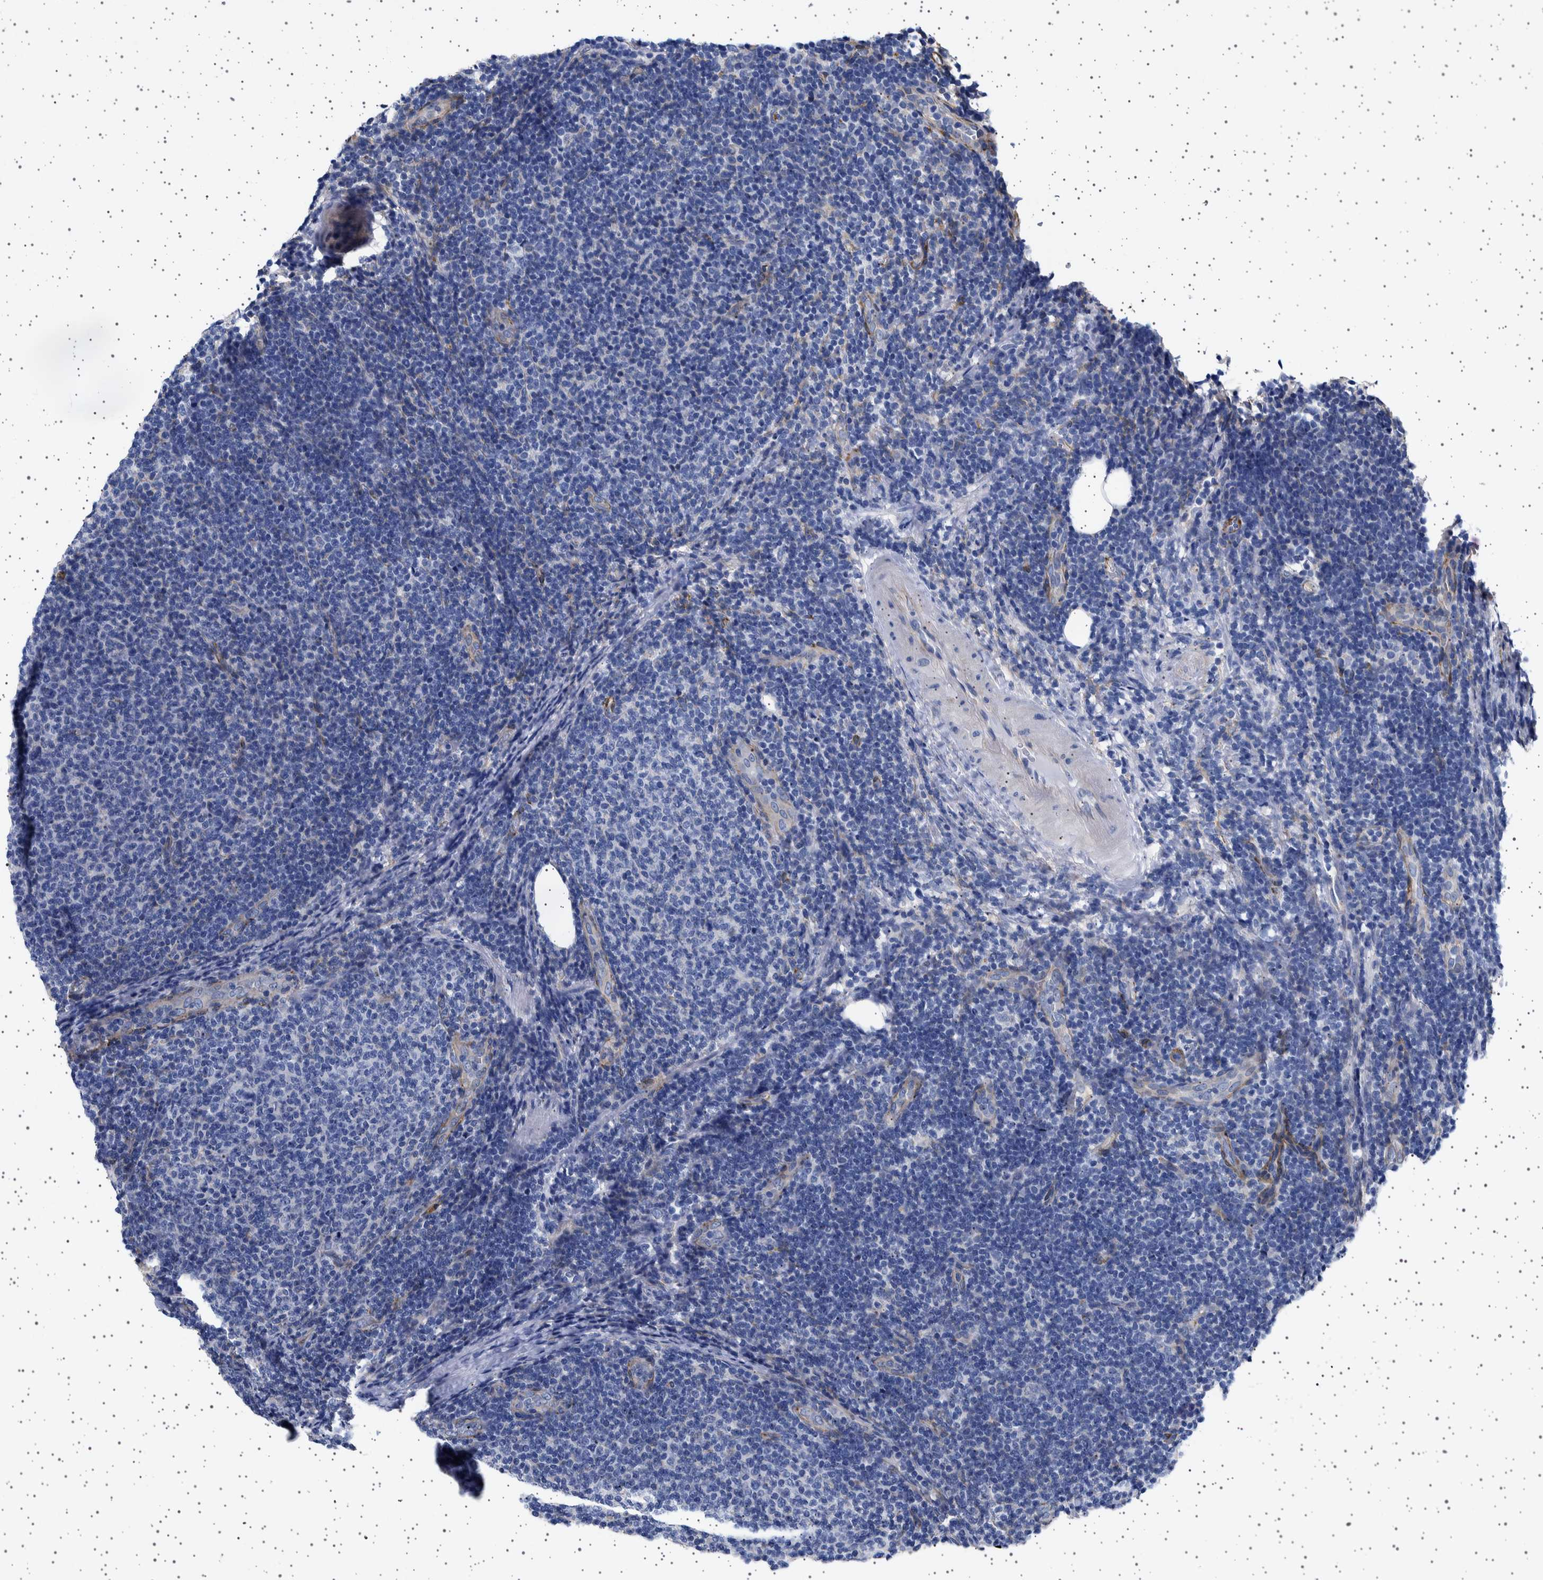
{"staining": {"intensity": "negative", "quantity": "none", "location": "none"}, "tissue": "lymphoma", "cell_type": "Tumor cells", "image_type": "cancer", "snomed": [{"axis": "morphology", "description": "Malignant lymphoma, non-Hodgkin's type, Low grade"}, {"axis": "topography", "description": "Lymph node"}], "caption": "Lymphoma was stained to show a protein in brown. There is no significant expression in tumor cells.", "gene": "SEPTIN4", "patient": {"sex": "male", "age": 66}}